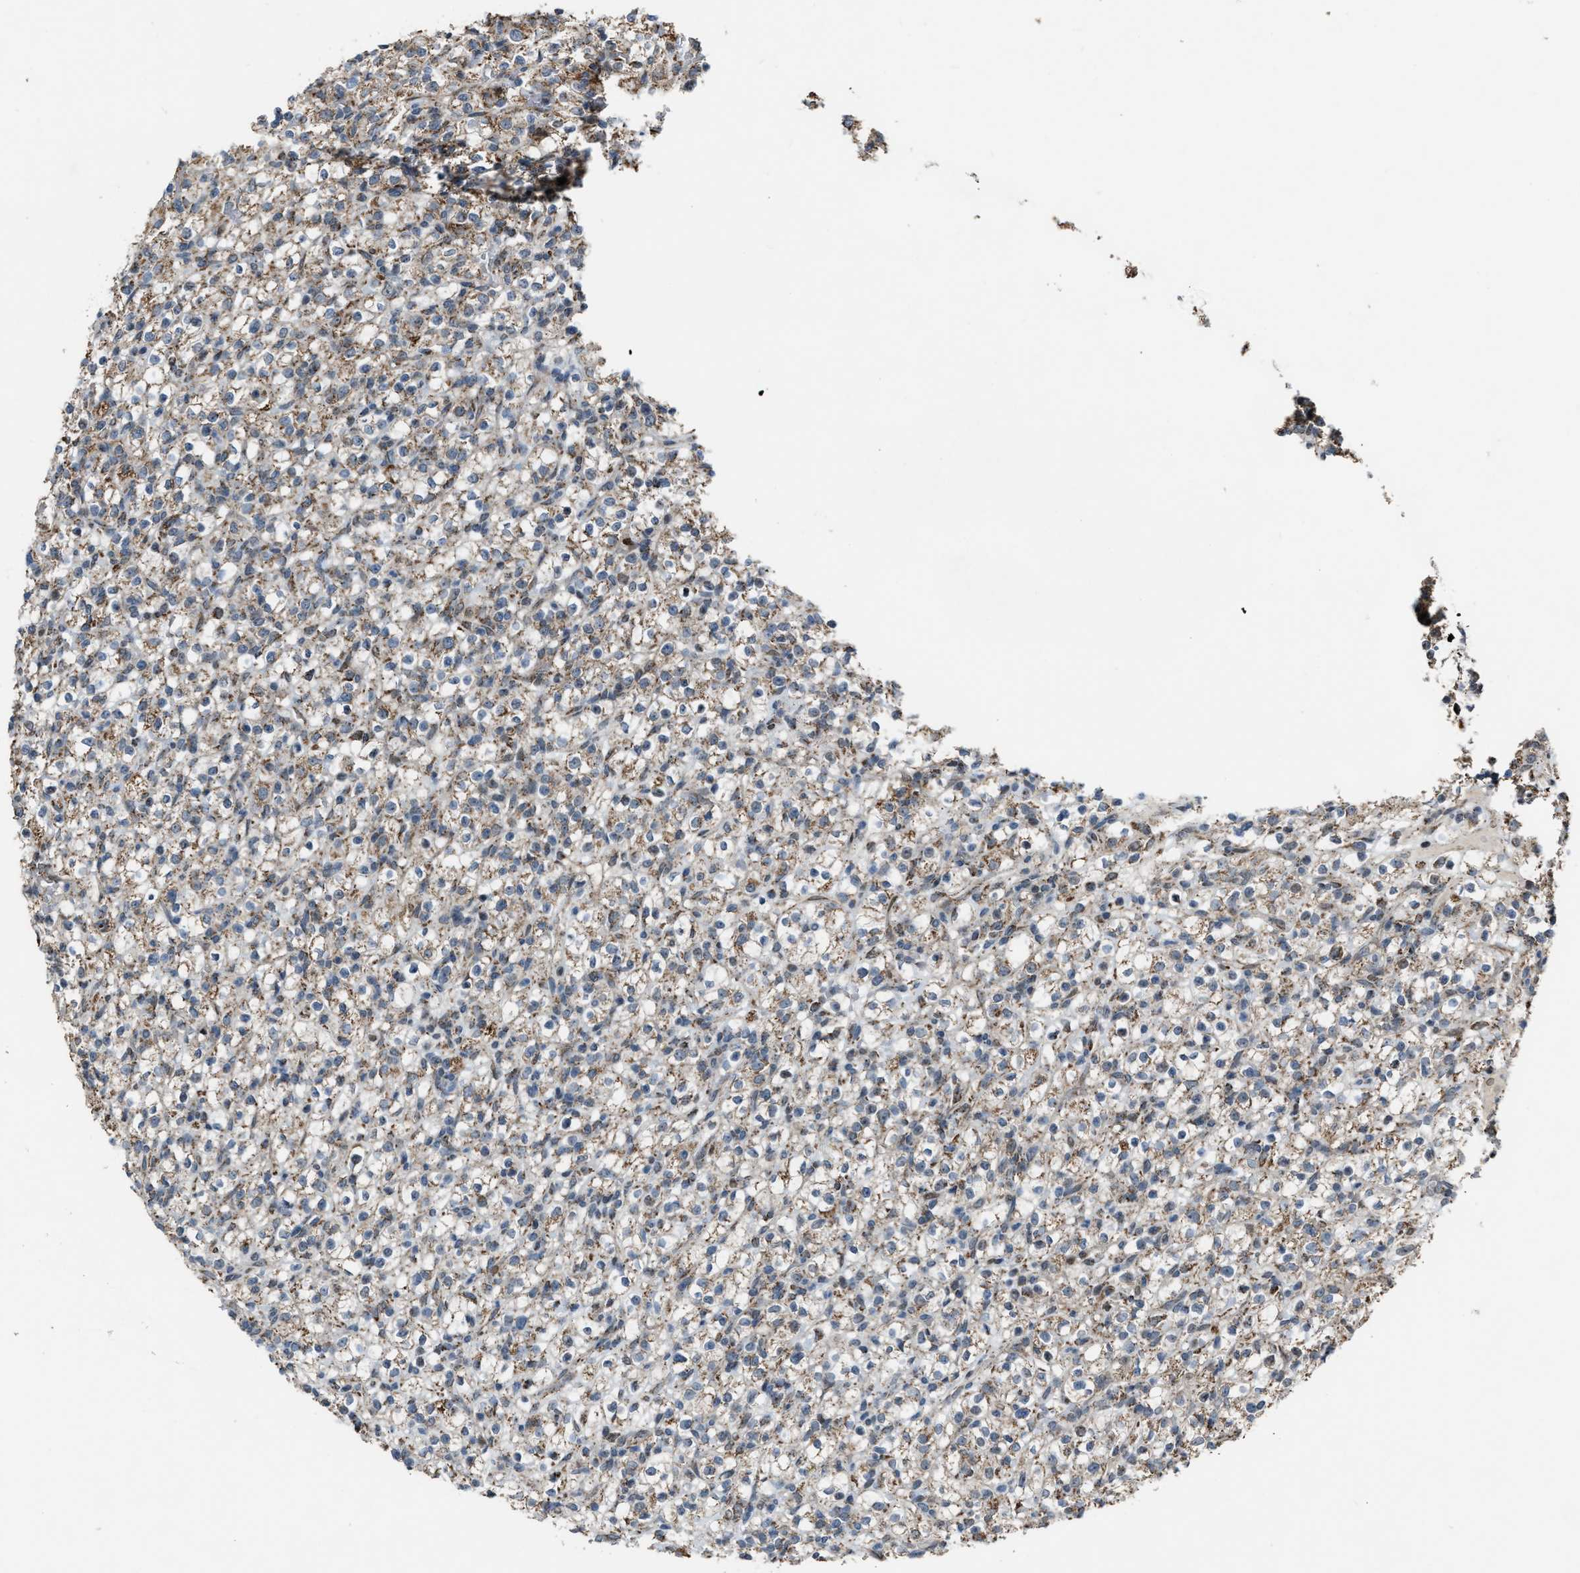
{"staining": {"intensity": "moderate", "quantity": ">75%", "location": "cytoplasmic/membranous"}, "tissue": "renal cancer", "cell_type": "Tumor cells", "image_type": "cancer", "snomed": [{"axis": "morphology", "description": "Normal tissue, NOS"}, {"axis": "morphology", "description": "Adenocarcinoma, NOS"}, {"axis": "topography", "description": "Kidney"}], "caption": "Tumor cells demonstrate medium levels of moderate cytoplasmic/membranous staining in approximately >75% of cells in renal cancer (adenocarcinoma). (Stains: DAB (3,3'-diaminobenzidine) in brown, nuclei in blue, Microscopy: brightfield microscopy at high magnification).", "gene": "CHN2", "patient": {"sex": "female", "age": 72}}